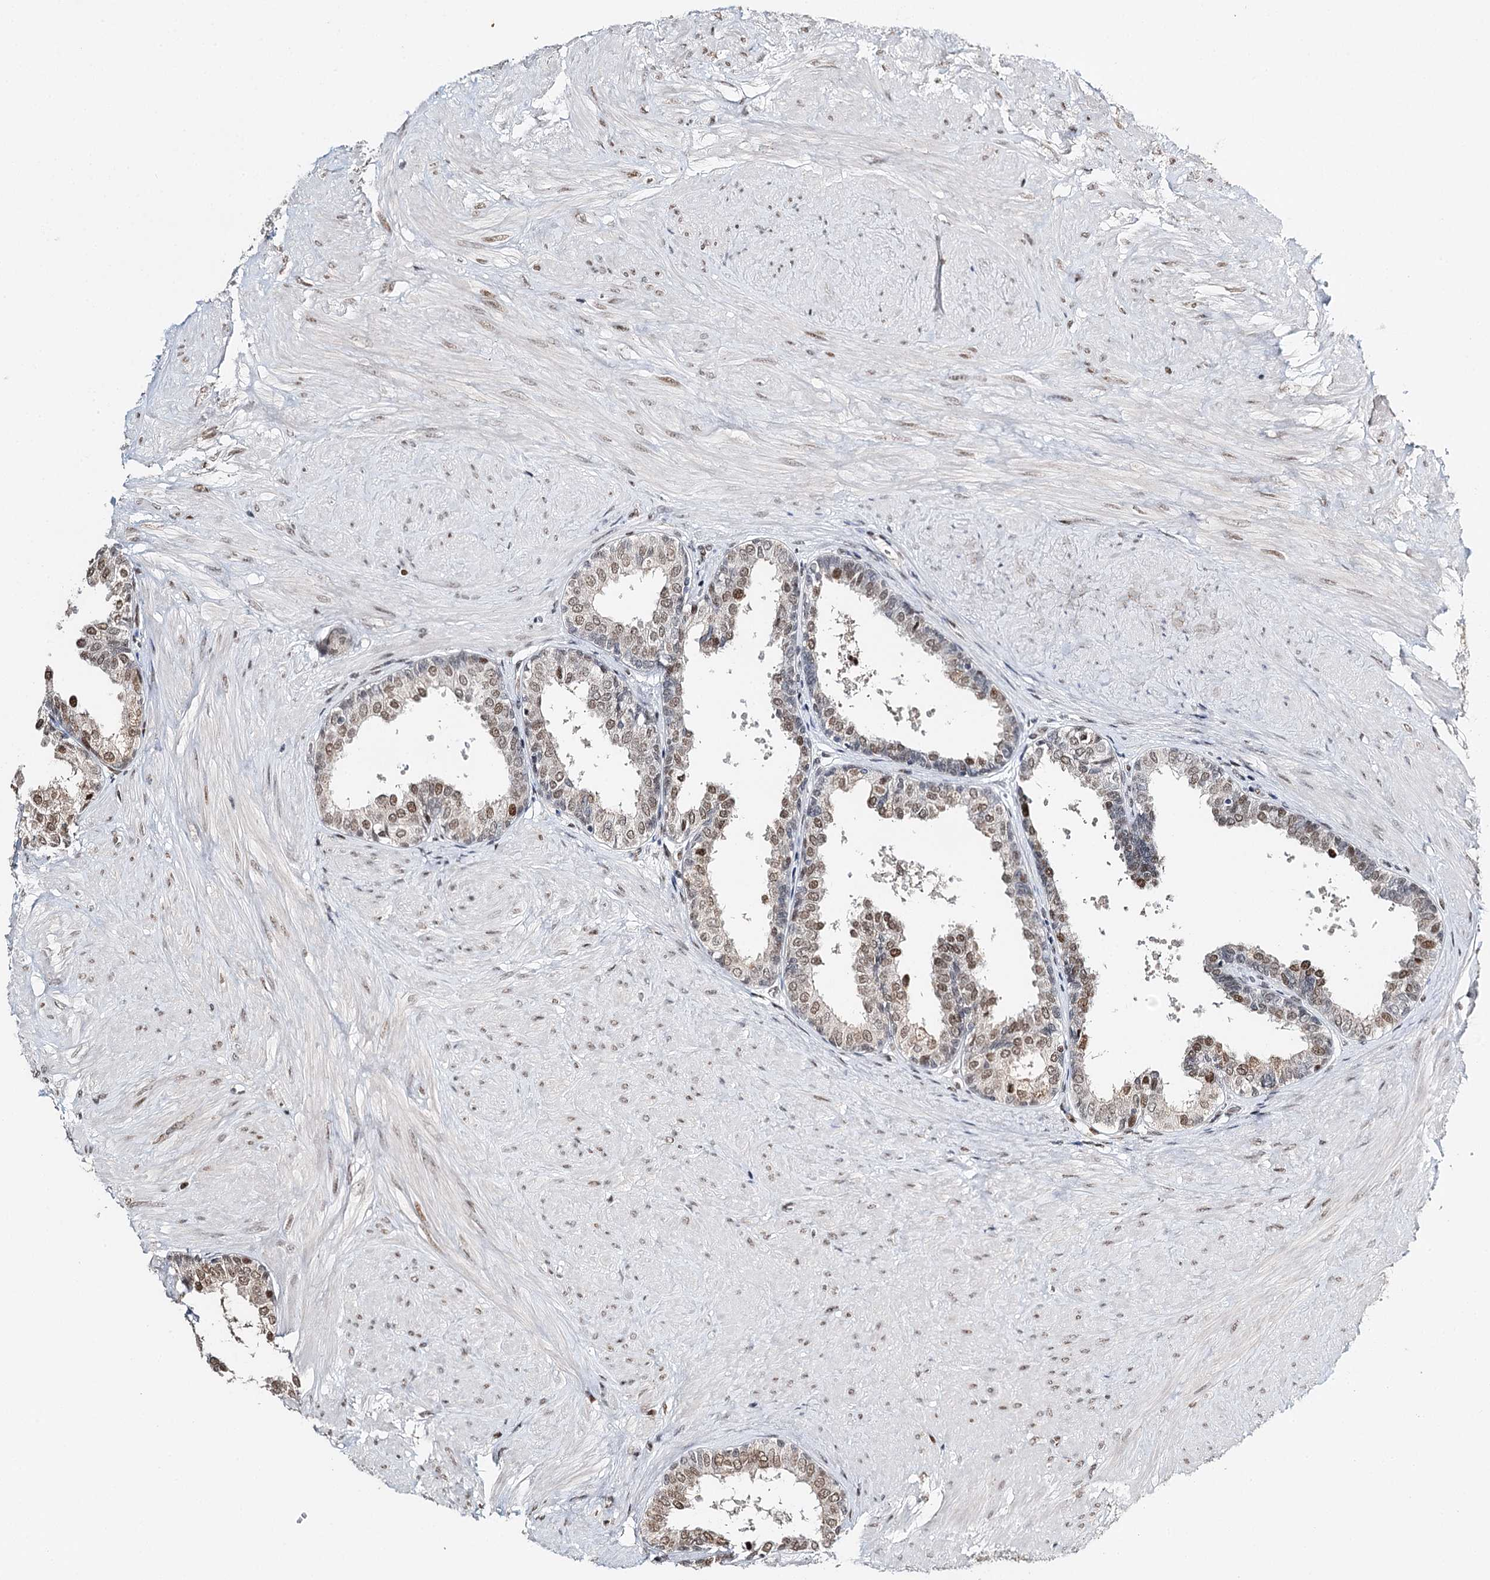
{"staining": {"intensity": "moderate", "quantity": ">75%", "location": "nuclear"}, "tissue": "prostate", "cell_type": "Glandular cells", "image_type": "normal", "snomed": [{"axis": "morphology", "description": "Normal tissue, NOS"}, {"axis": "topography", "description": "Prostate"}], "caption": "Prostate stained with DAB (3,3'-diaminobenzidine) immunohistochemistry (IHC) demonstrates medium levels of moderate nuclear positivity in about >75% of glandular cells.", "gene": "RPS27A", "patient": {"sex": "male", "age": 48}}